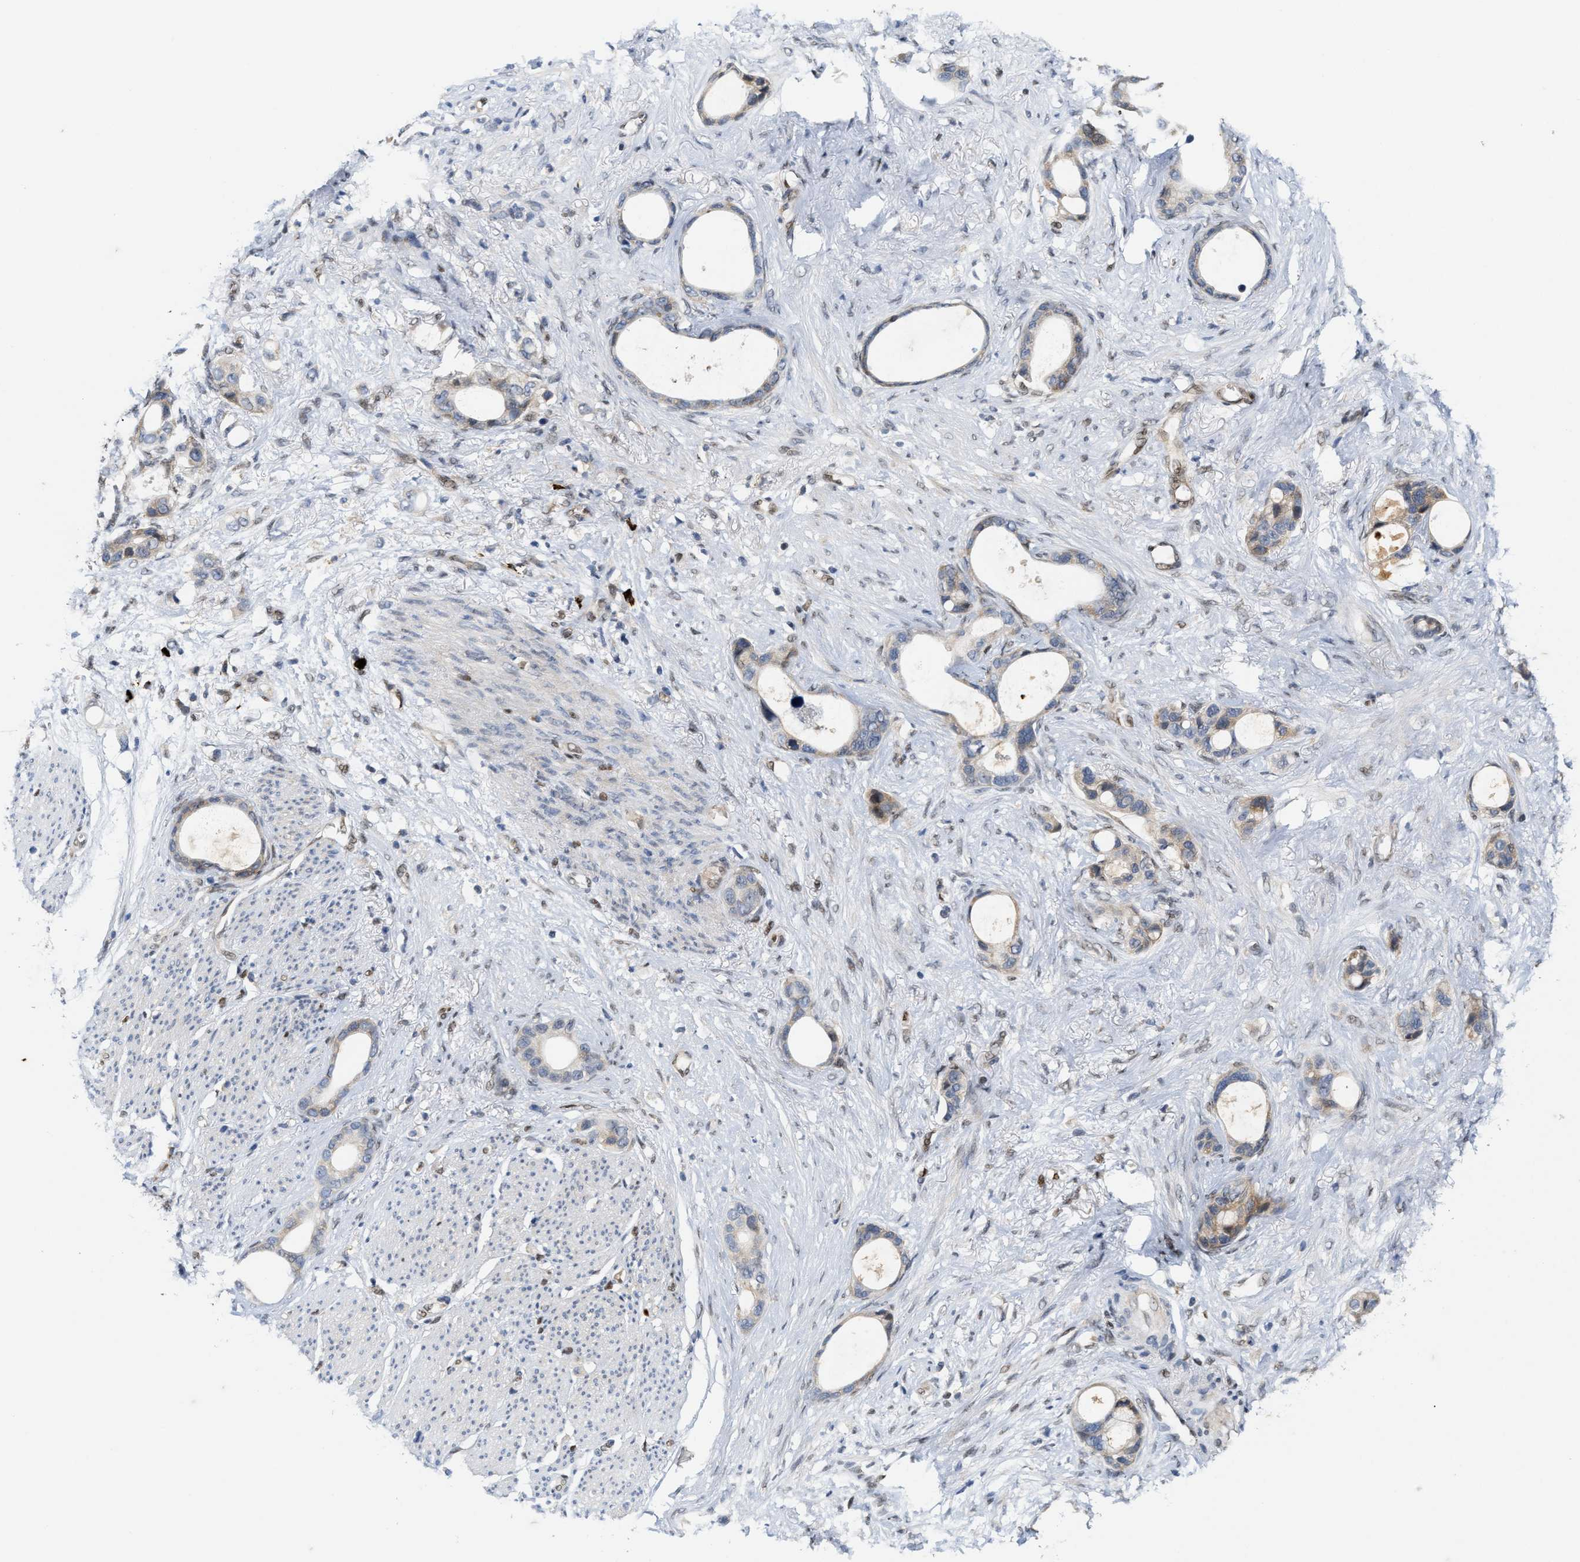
{"staining": {"intensity": "weak", "quantity": "<25%", "location": "cytoplasmic/membranous"}, "tissue": "stomach cancer", "cell_type": "Tumor cells", "image_type": "cancer", "snomed": [{"axis": "morphology", "description": "Adenocarcinoma, NOS"}, {"axis": "topography", "description": "Stomach"}], "caption": "Immunohistochemical staining of human stomach adenocarcinoma shows no significant positivity in tumor cells.", "gene": "TCF4", "patient": {"sex": "female", "age": 75}}